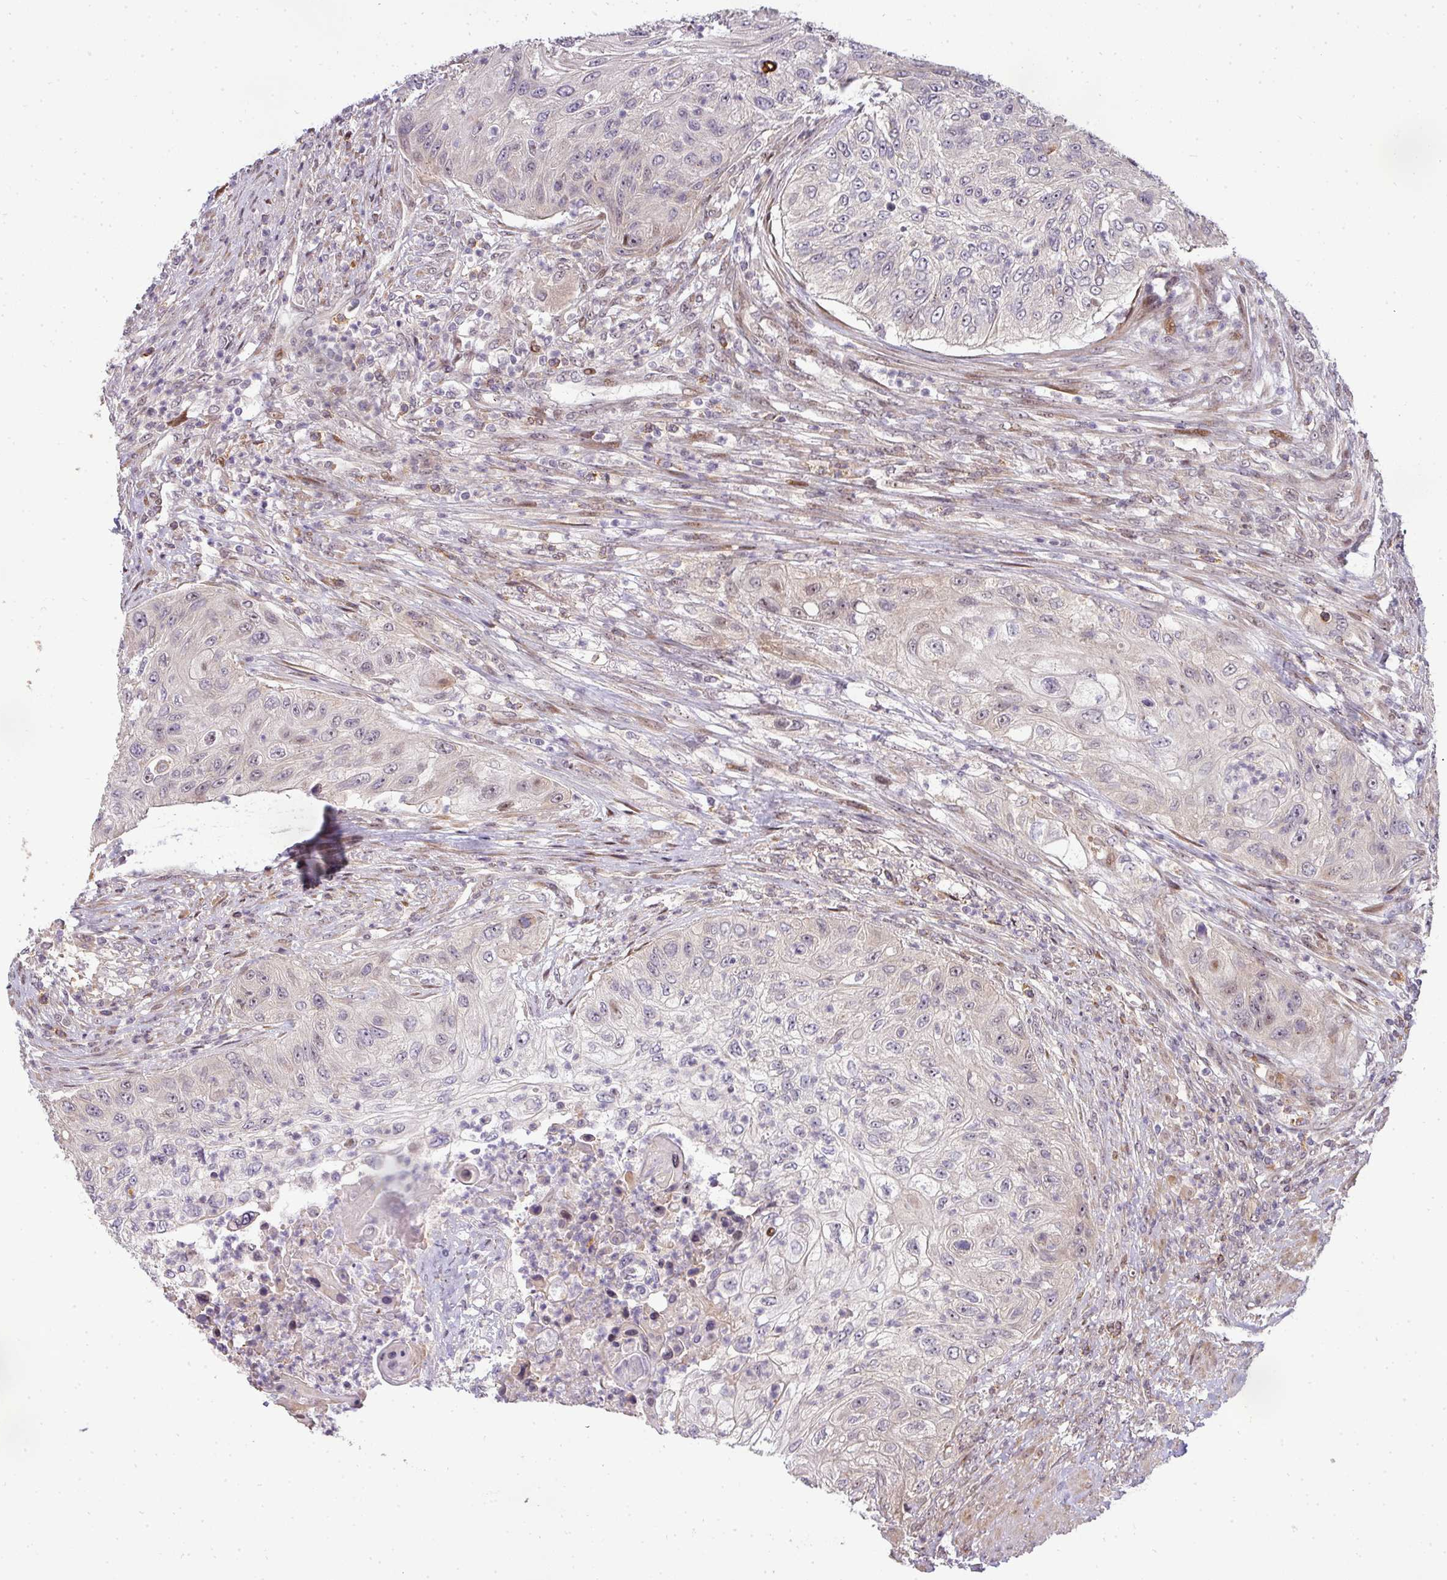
{"staining": {"intensity": "moderate", "quantity": "25%-75%", "location": "nuclear"}, "tissue": "urothelial cancer", "cell_type": "Tumor cells", "image_type": "cancer", "snomed": [{"axis": "morphology", "description": "Urothelial carcinoma, High grade"}, {"axis": "topography", "description": "Urinary bladder"}], "caption": "The photomicrograph reveals a brown stain indicating the presence of a protein in the nuclear of tumor cells in urothelial carcinoma (high-grade).", "gene": "PATZ1", "patient": {"sex": "female", "age": 60}}